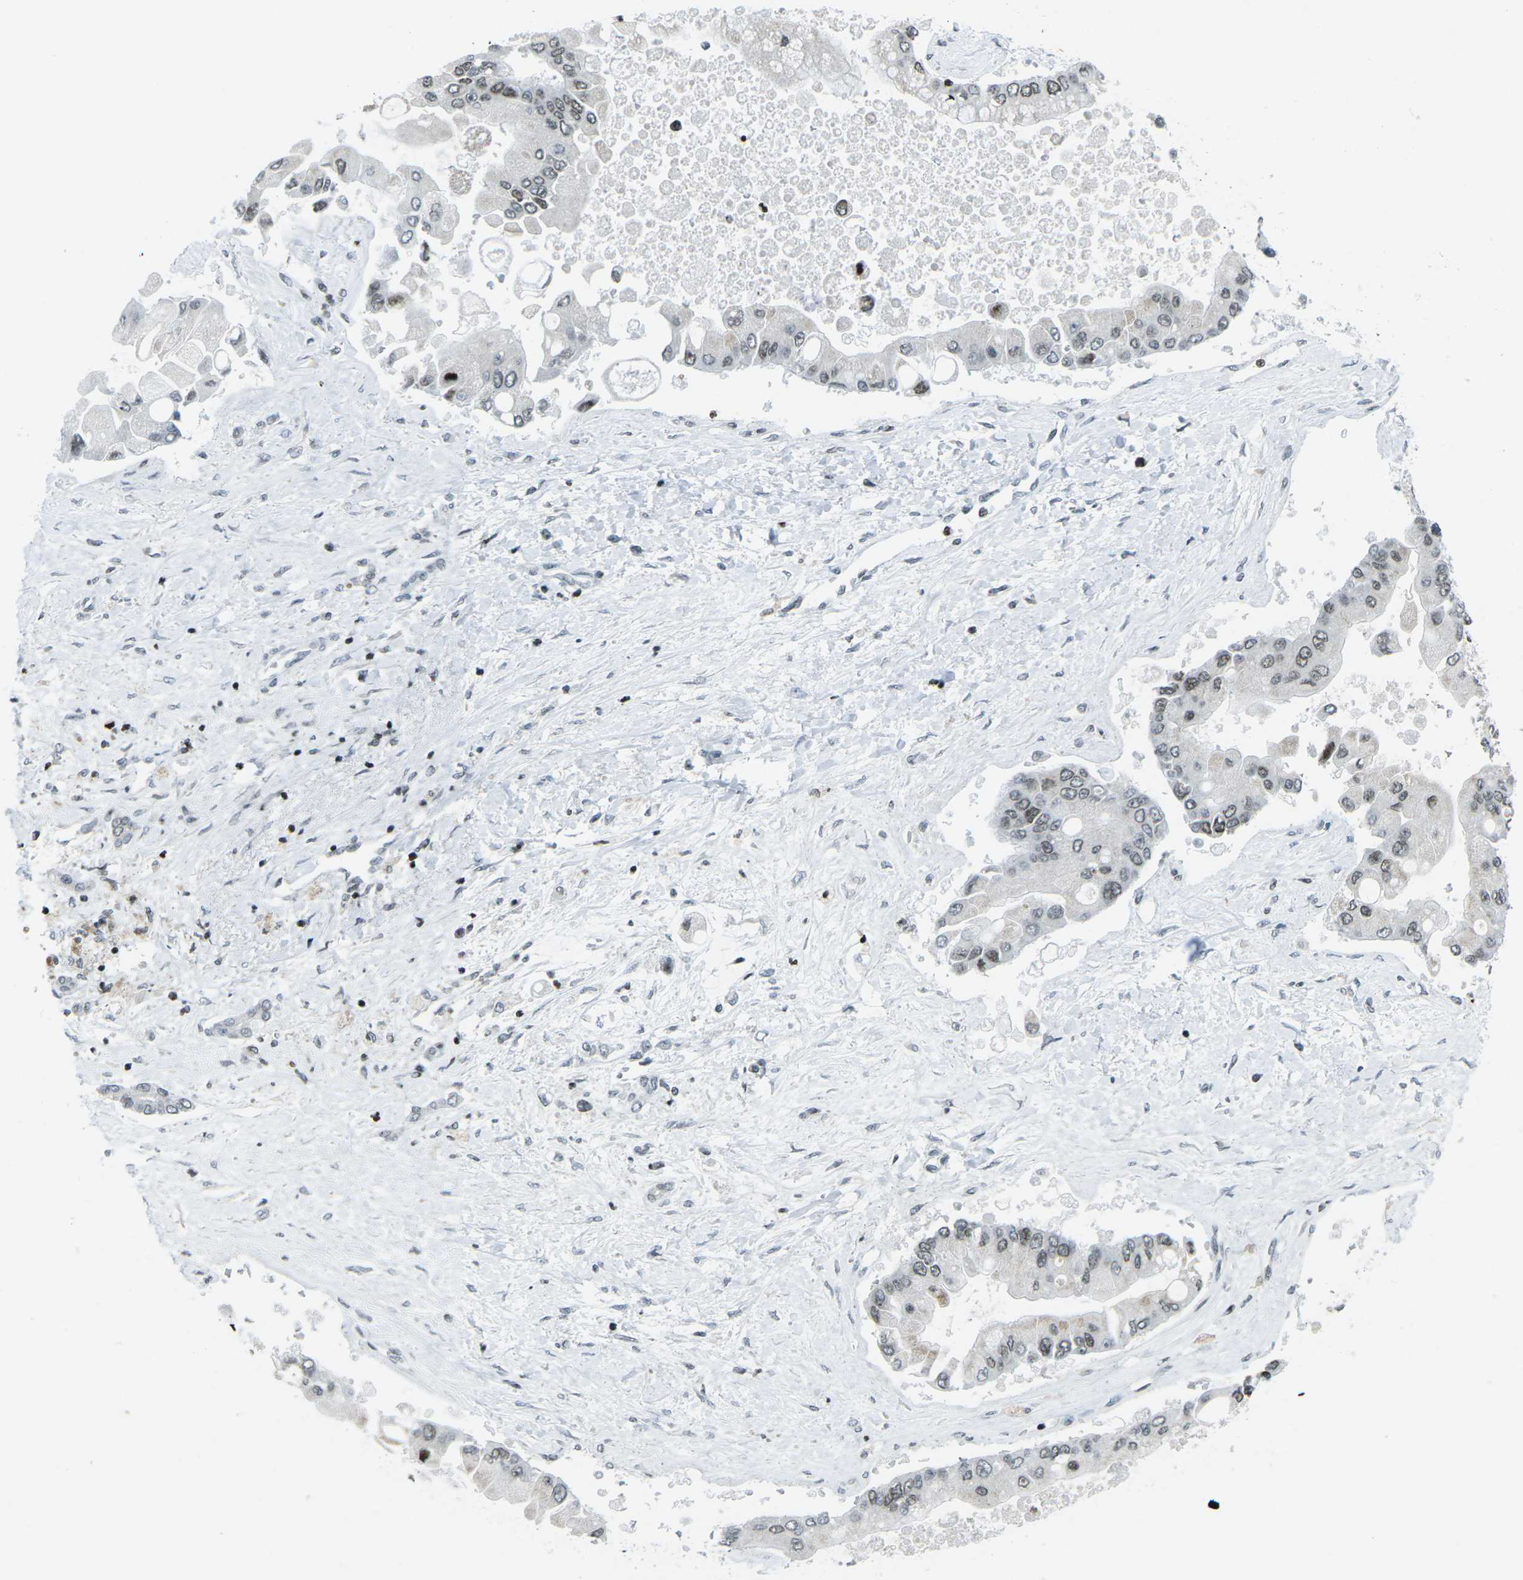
{"staining": {"intensity": "weak", "quantity": "25%-75%", "location": "nuclear"}, "tissue": "liver cancer", "cell_type": "Tumor cells", "image_type": "cancer", "snomed": [{"axis": "morphology", "description": "Cholangiocarcinoma"}, {"axis": "topography", "description": "Liver"}], "caption": "IHC of cholangiocarcinoma (liver) shows low levels of weak nuclear staining in approximately 25%-75% of tumor cells. The staining is performed using DAB (3,3'-diaminobenzidine) brown chromogen to label protein expression. The nuclei are counter-stained blue using hematoxylin.", "gene": "EME1", "patient": {"sex": "male", "age": 50}}